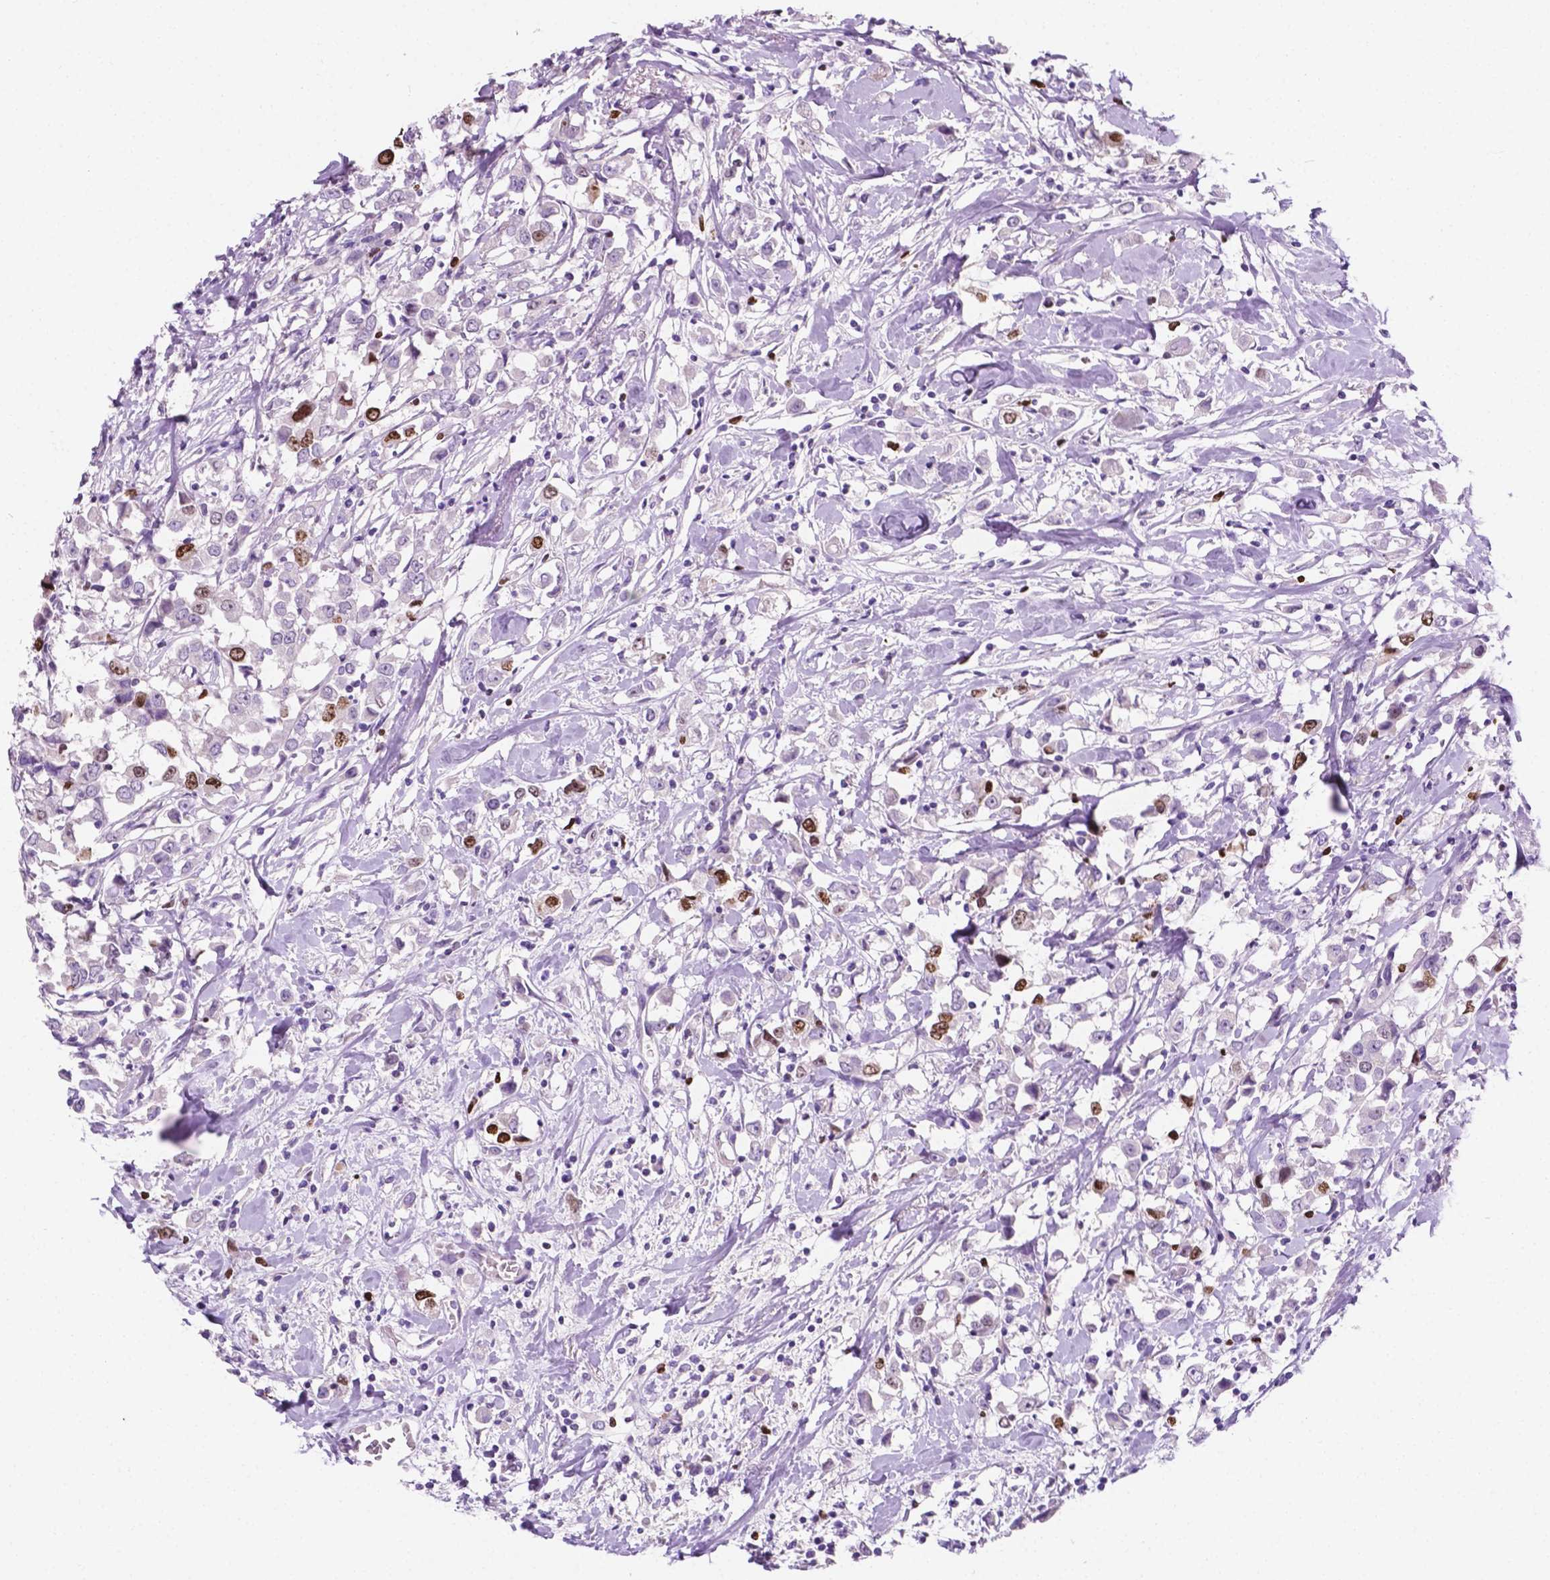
{"staining": {"intensity": "strong", "quantity": "<25%", "location": "nuclear"}, "tissue": "breast cancer", "cell_type": "Tumor cells", "image_type": "cancer", "snomed": [{"axis": "morphology", "description": "Duct carcinoma"}, {"axis": "topography", "description": "Breast"}], "caption": "IHC of human infiltrating ductal carcinoma (breast) reveals medium levels of strong nuclear expression in about <25% of tumor cells.", "gene": "SIAH2", "patient": {"sex": "female", "age": 61}}